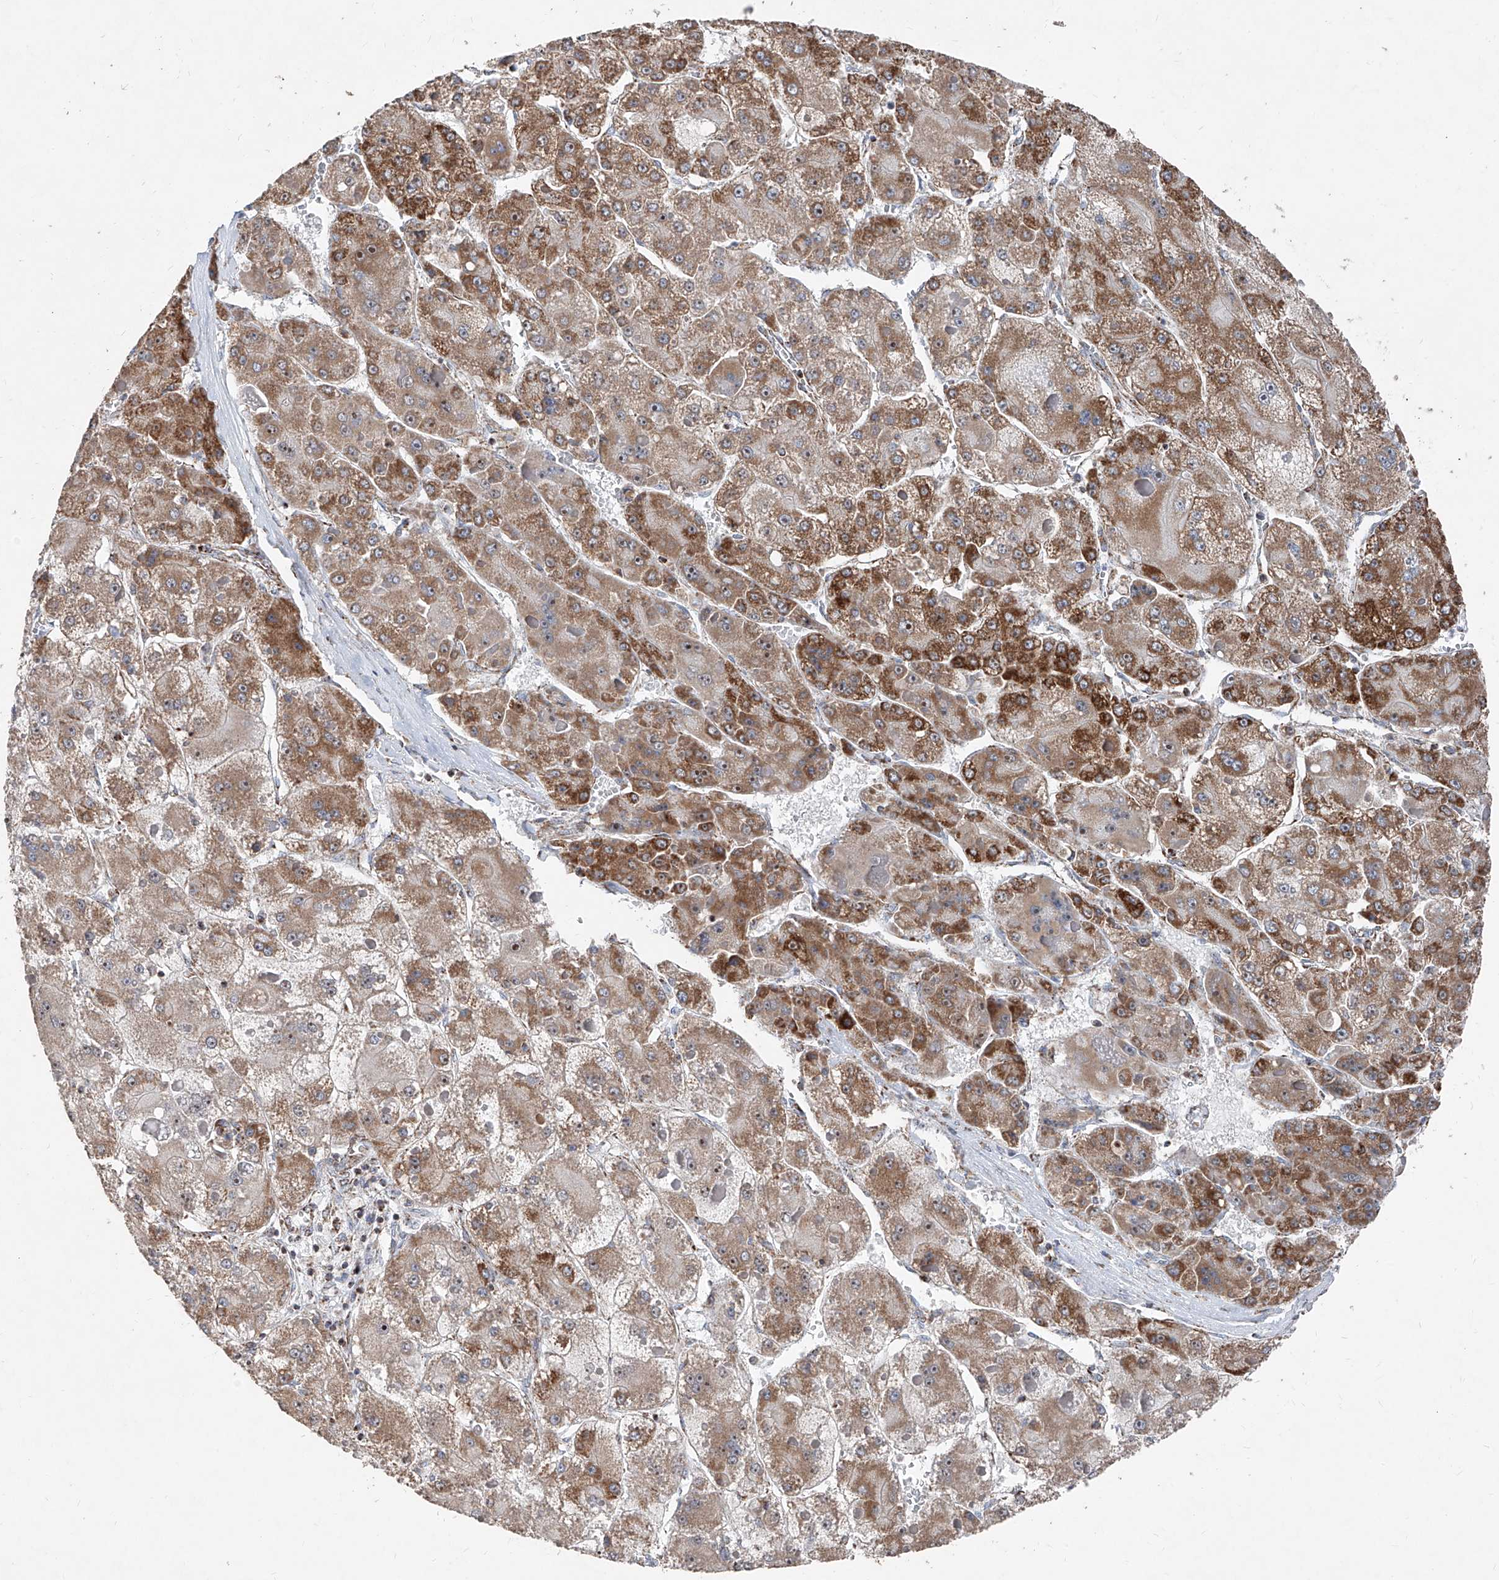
{"staining": {"intensity": "moderate", "quantity": ">75%", "location": "cytoplasmic/membranous"}, "tissue": "liver cancer", "cell_type": "Tumor cells", "image_type": "cancer", "snomed": [{"axis": "morphology", "description": "Carcinoma, Hepatocellular, NOS"}, {"axis": "topography", "description": "Liver"}], "caption": "IHC image of human liver cancer (hepatocellular carcinoma) stained for a protein (brown), which demonstrates medium levels of moderate cytoplasmic/membranous positivity in about >75% of tumor cells.", "gene": "NDUFB3", "patient": {"sex": "female", "age": 73}}